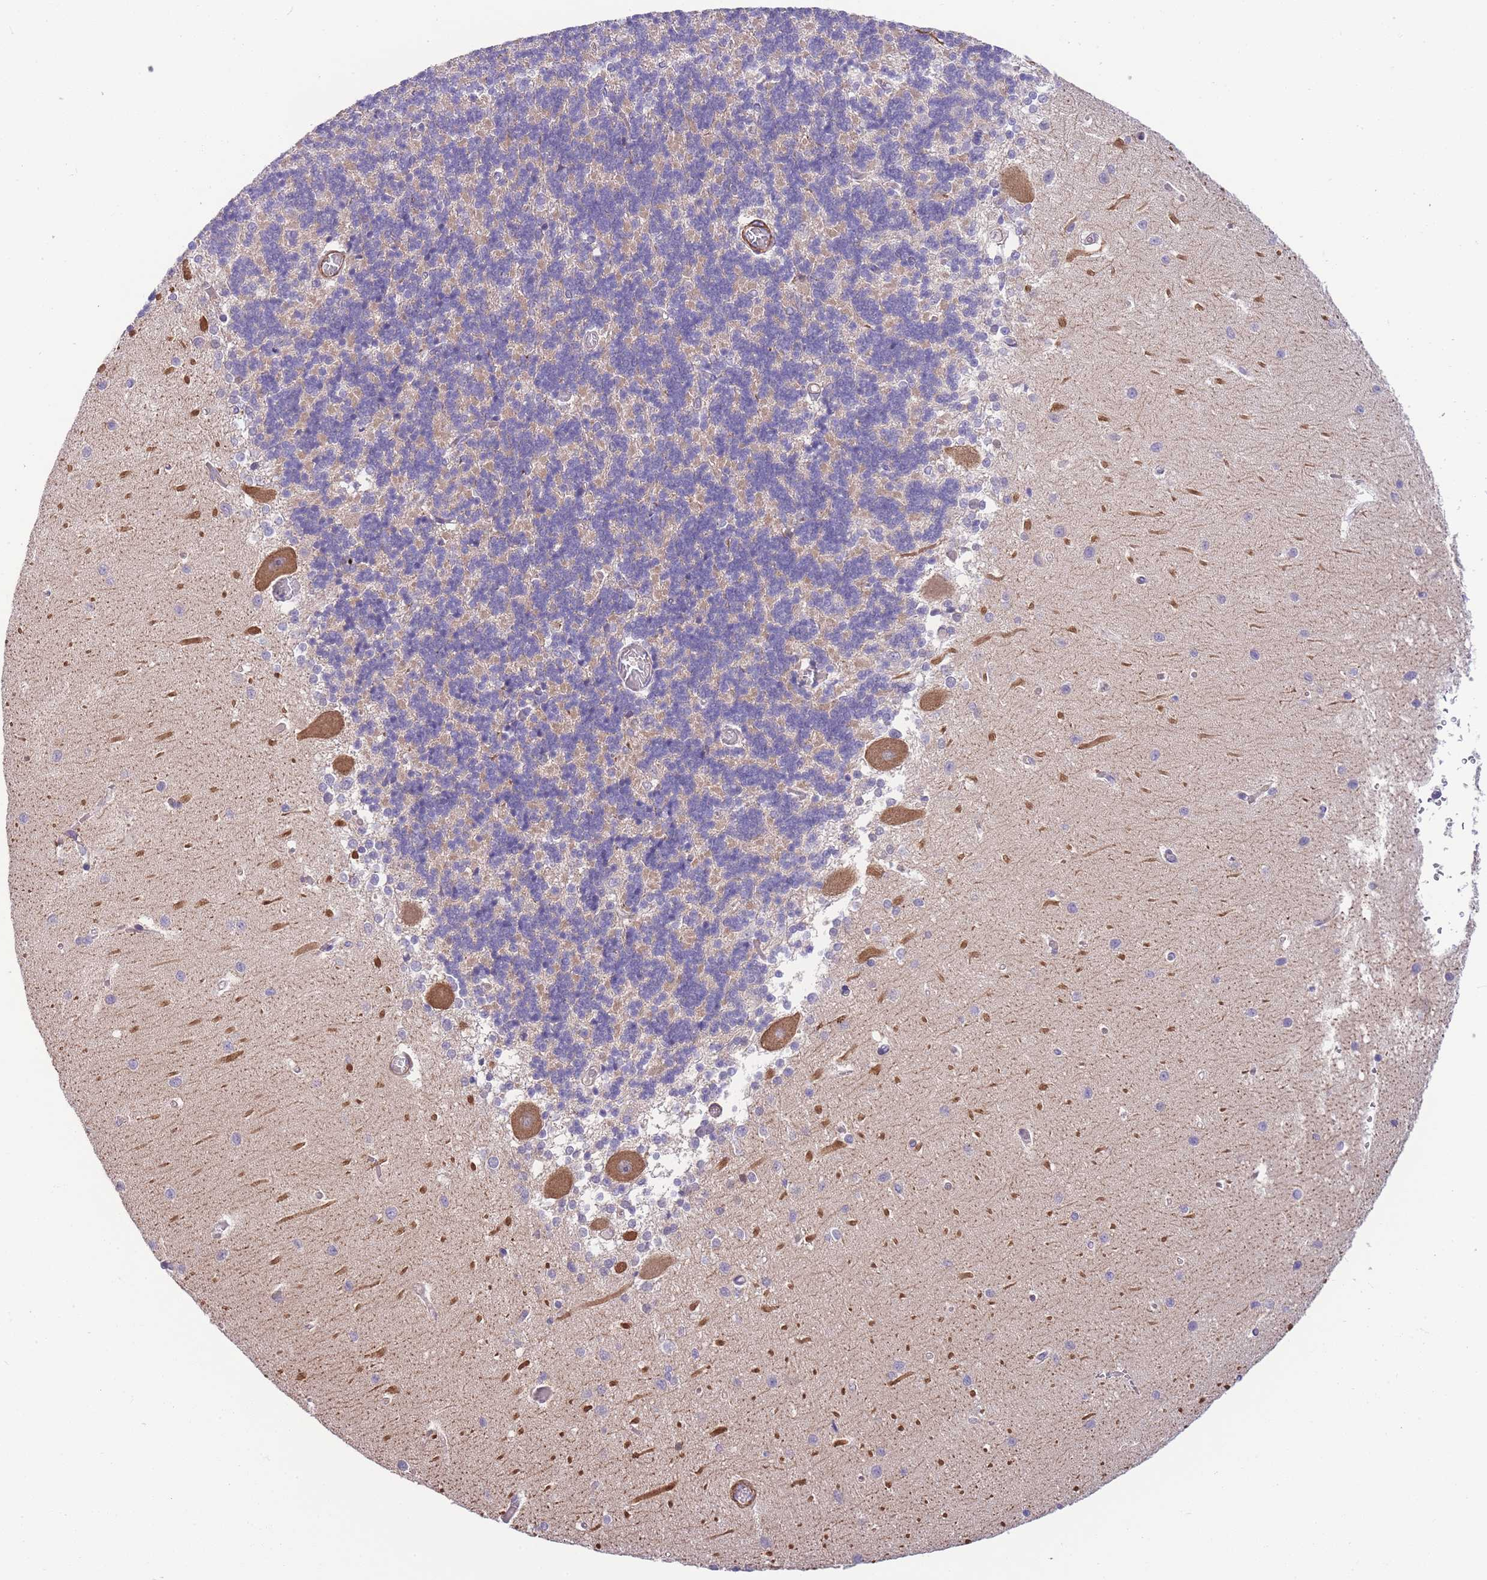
{"staining": {"intensity": "negative", "quantity": "none", "location": "none"}, "tissue": "cerebellum", "cell_type": "Cells in granular layer", "image_type": "normal", "snomed": [{"axis": "morphology", "description": "Normal tissue, NOS"}, {"axis": "topography", "description": "Cerebellum"}], "caption": "A high-resolution image shows immunohistochemistry staining of benign cerebellum, which reveals no significant staining in cells in granular layer.", "gene": "FAM124A", "patient": {"sex": "male", "age": 37}}